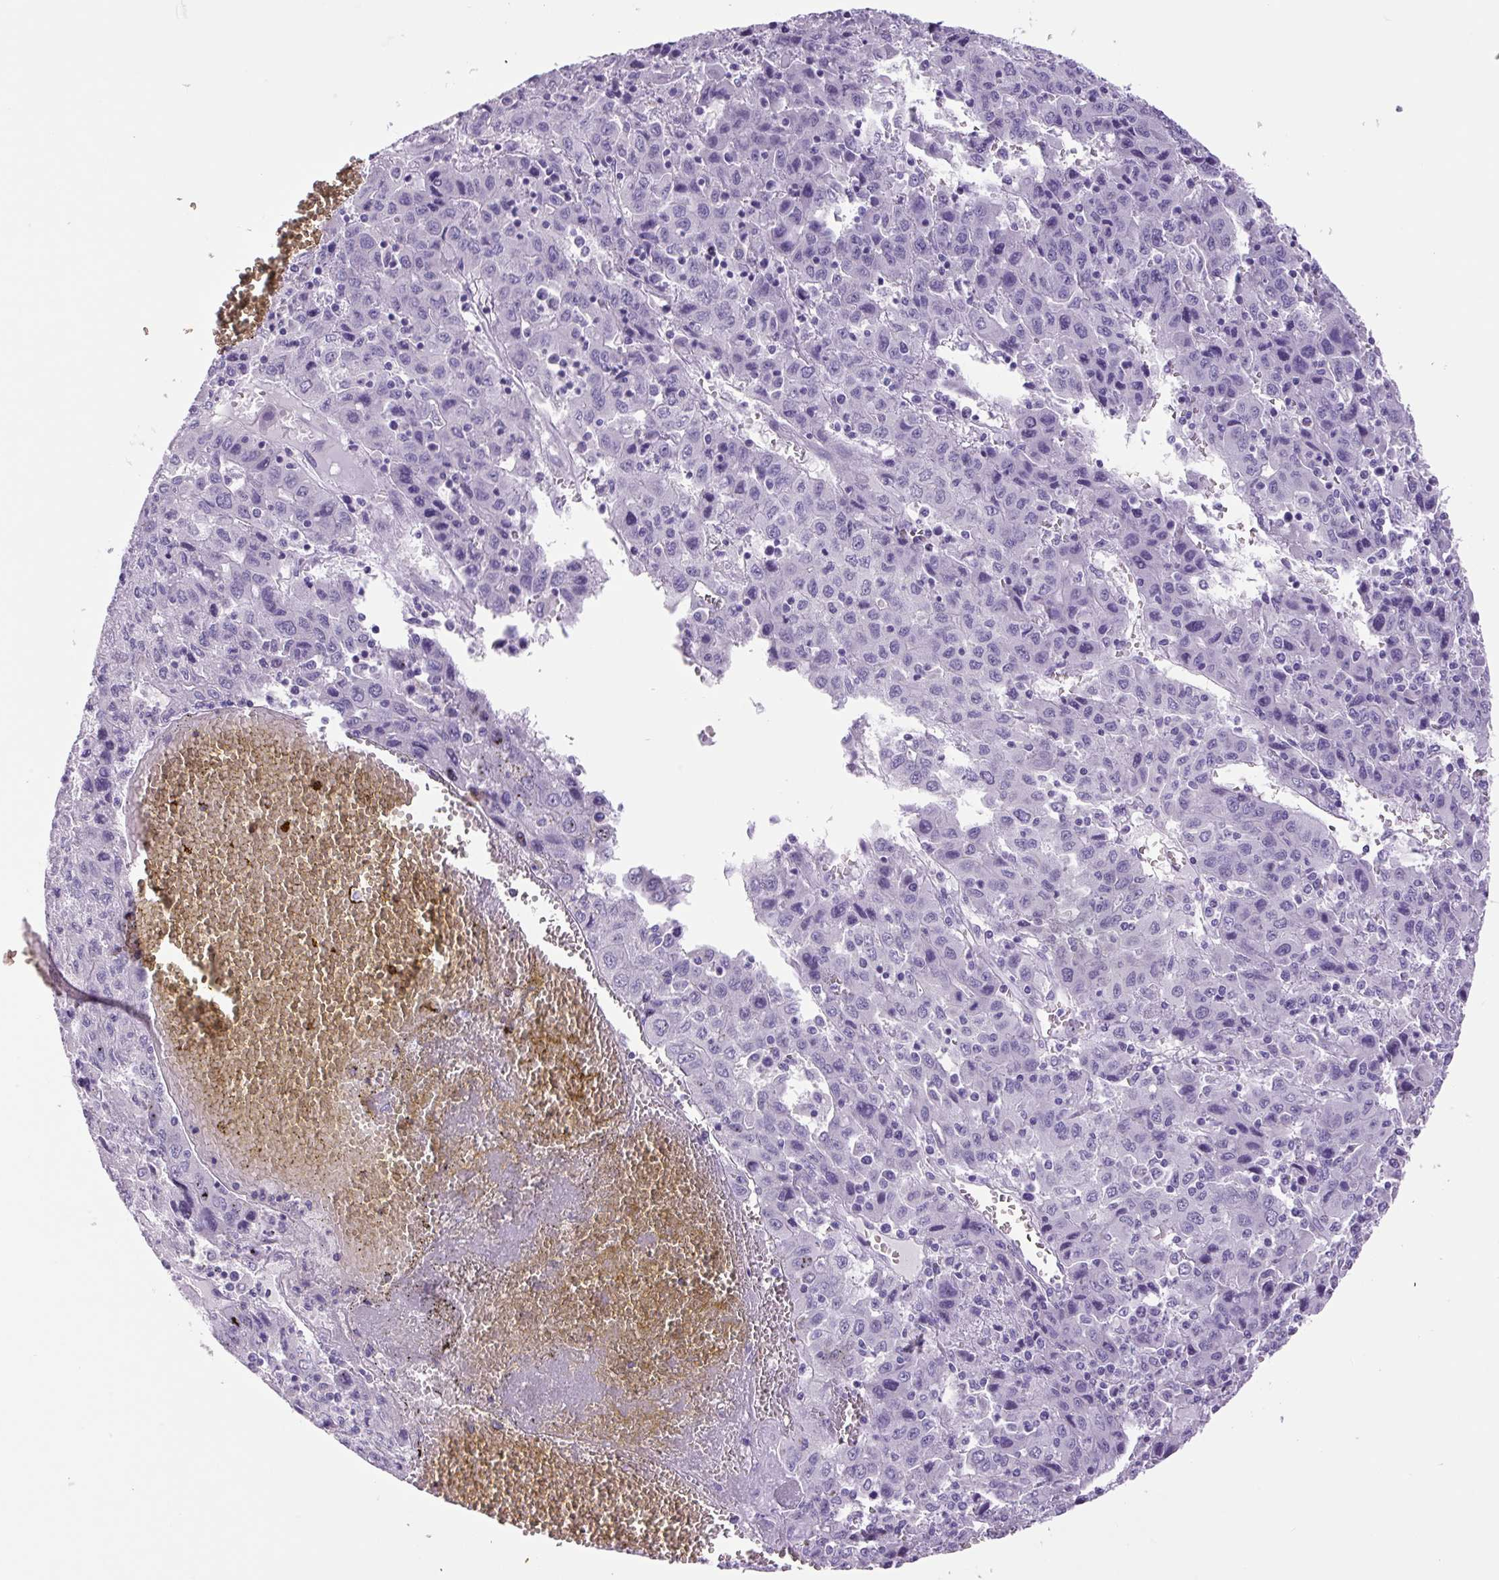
{"staining": {"intensity": "negative", "quantity": "none", "location": "none"}, "tissue": "liver cancer", "cell_type": "Tumor cells", "image_type": "cancer", "snomed": [{"axis": "morphology", "description": "Carcinoma, Hepatocellular, NOS"}, {"axis": "topography", "description": "Liver"}], "caption": "Liver cancer was stained to show a protein in brown. There is no significant expression in tumor cells.", "gene": "CHGA", "patient": {"sex": "female", "age": 53}}